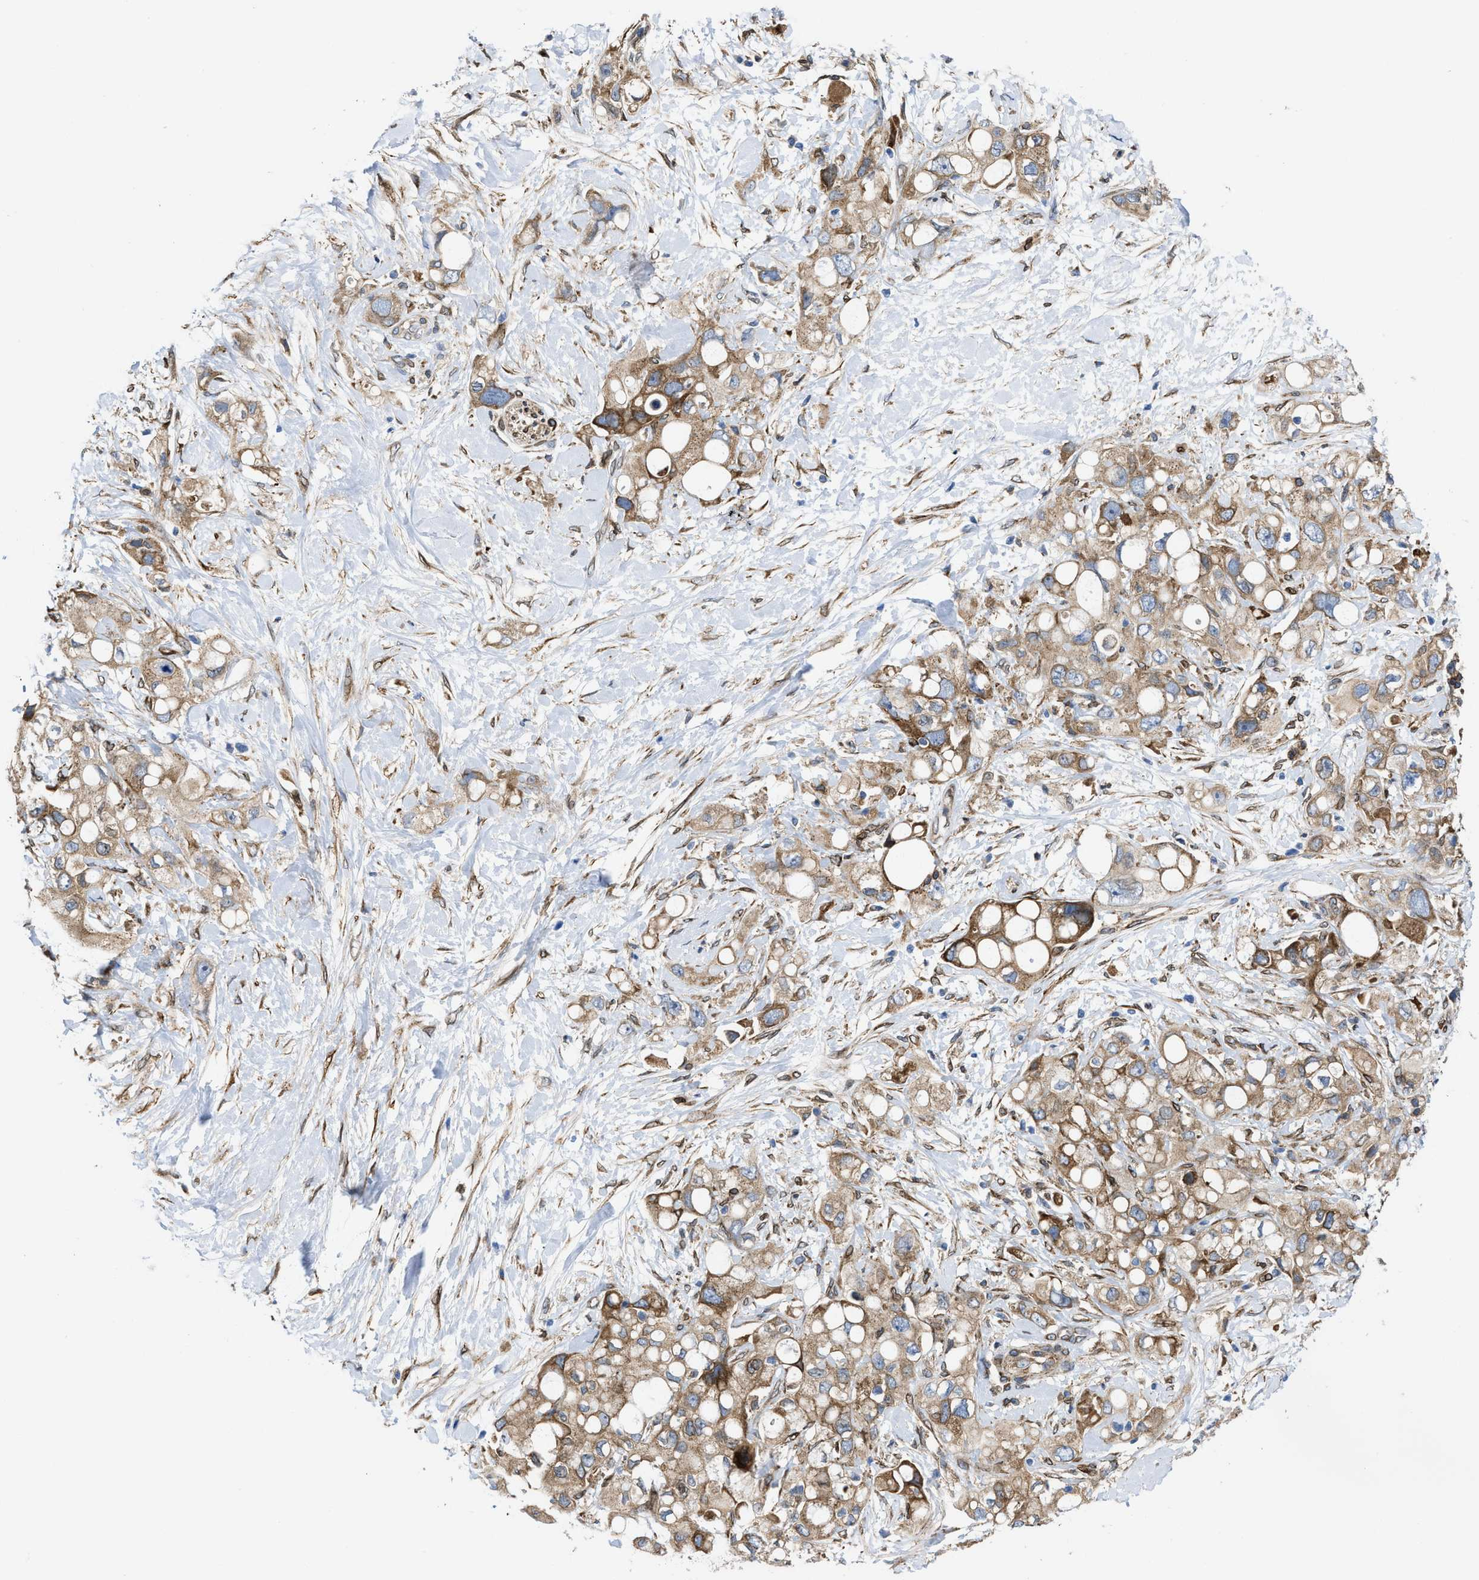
{"staining": {"intensity": "moderate", "quantity": ">75%", "location": "cytoplasmic/membranous"}, "tissue": "pancreatic cancer", "cell_type": "Tumor cells", "image_type": "cancer", "snomed": [{"axis": "morphology", "description": "Adenocarcinoma, NOS"}, {"axis": "topography", "description": "Pancreas"}], "caption": "An image of pancreatic cancer (adenocarcinoma) stained for a protein demonstrates moderate cytoplasmic/membranous brown staining in tumor cells.", "gene": "ERLIN2", "patient": {"sex": "female", "age": 56}}